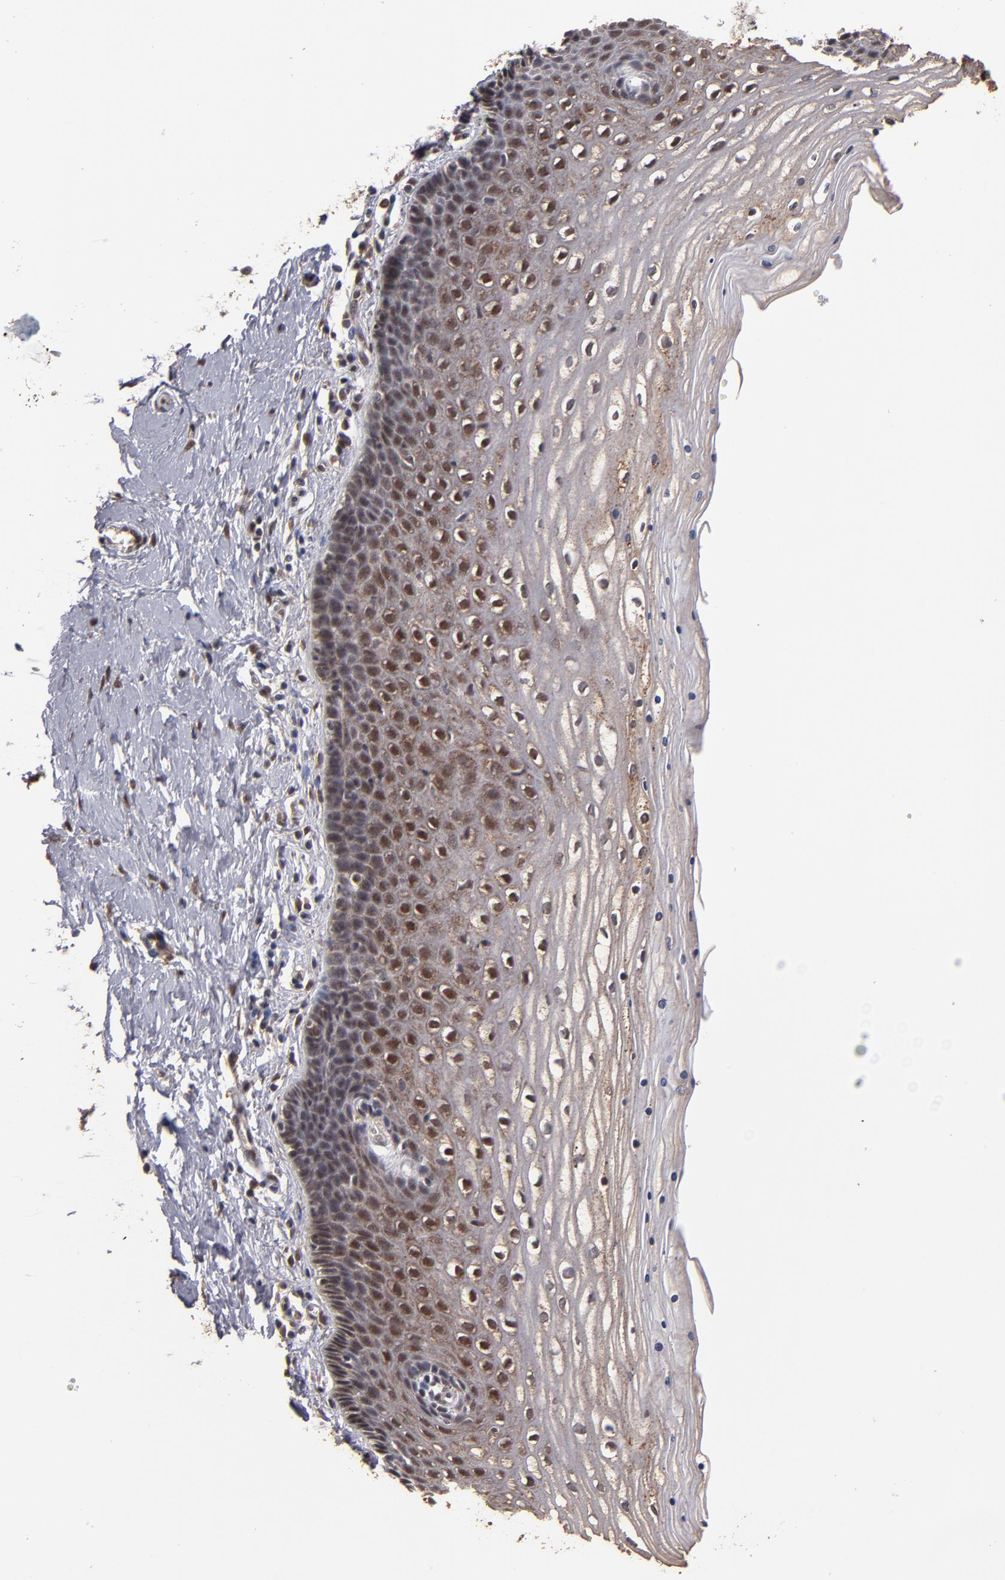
{"staining": {"intensity": "moderate", "quantity": ">75%", "location": "cytoplasmic/membranous"}, "tissue": "cervix", "cell_type": "Glandular cells", "image_type": "normal", "snomed": [{"axis": "morphology", "description": "Normal tissue, NOS"}, {"axis": "topography", "description": "Cervix"}], "caption": "DAB (3,3'-diaminobenzidine) immunohistochemical staining of unremarkable human cervix demonstrates moderate cytoplasmic/membranous protein staining in about >75% of glandular cells.", "gene": "CUL5", "patient": {"sex": "female", "age": 39}}